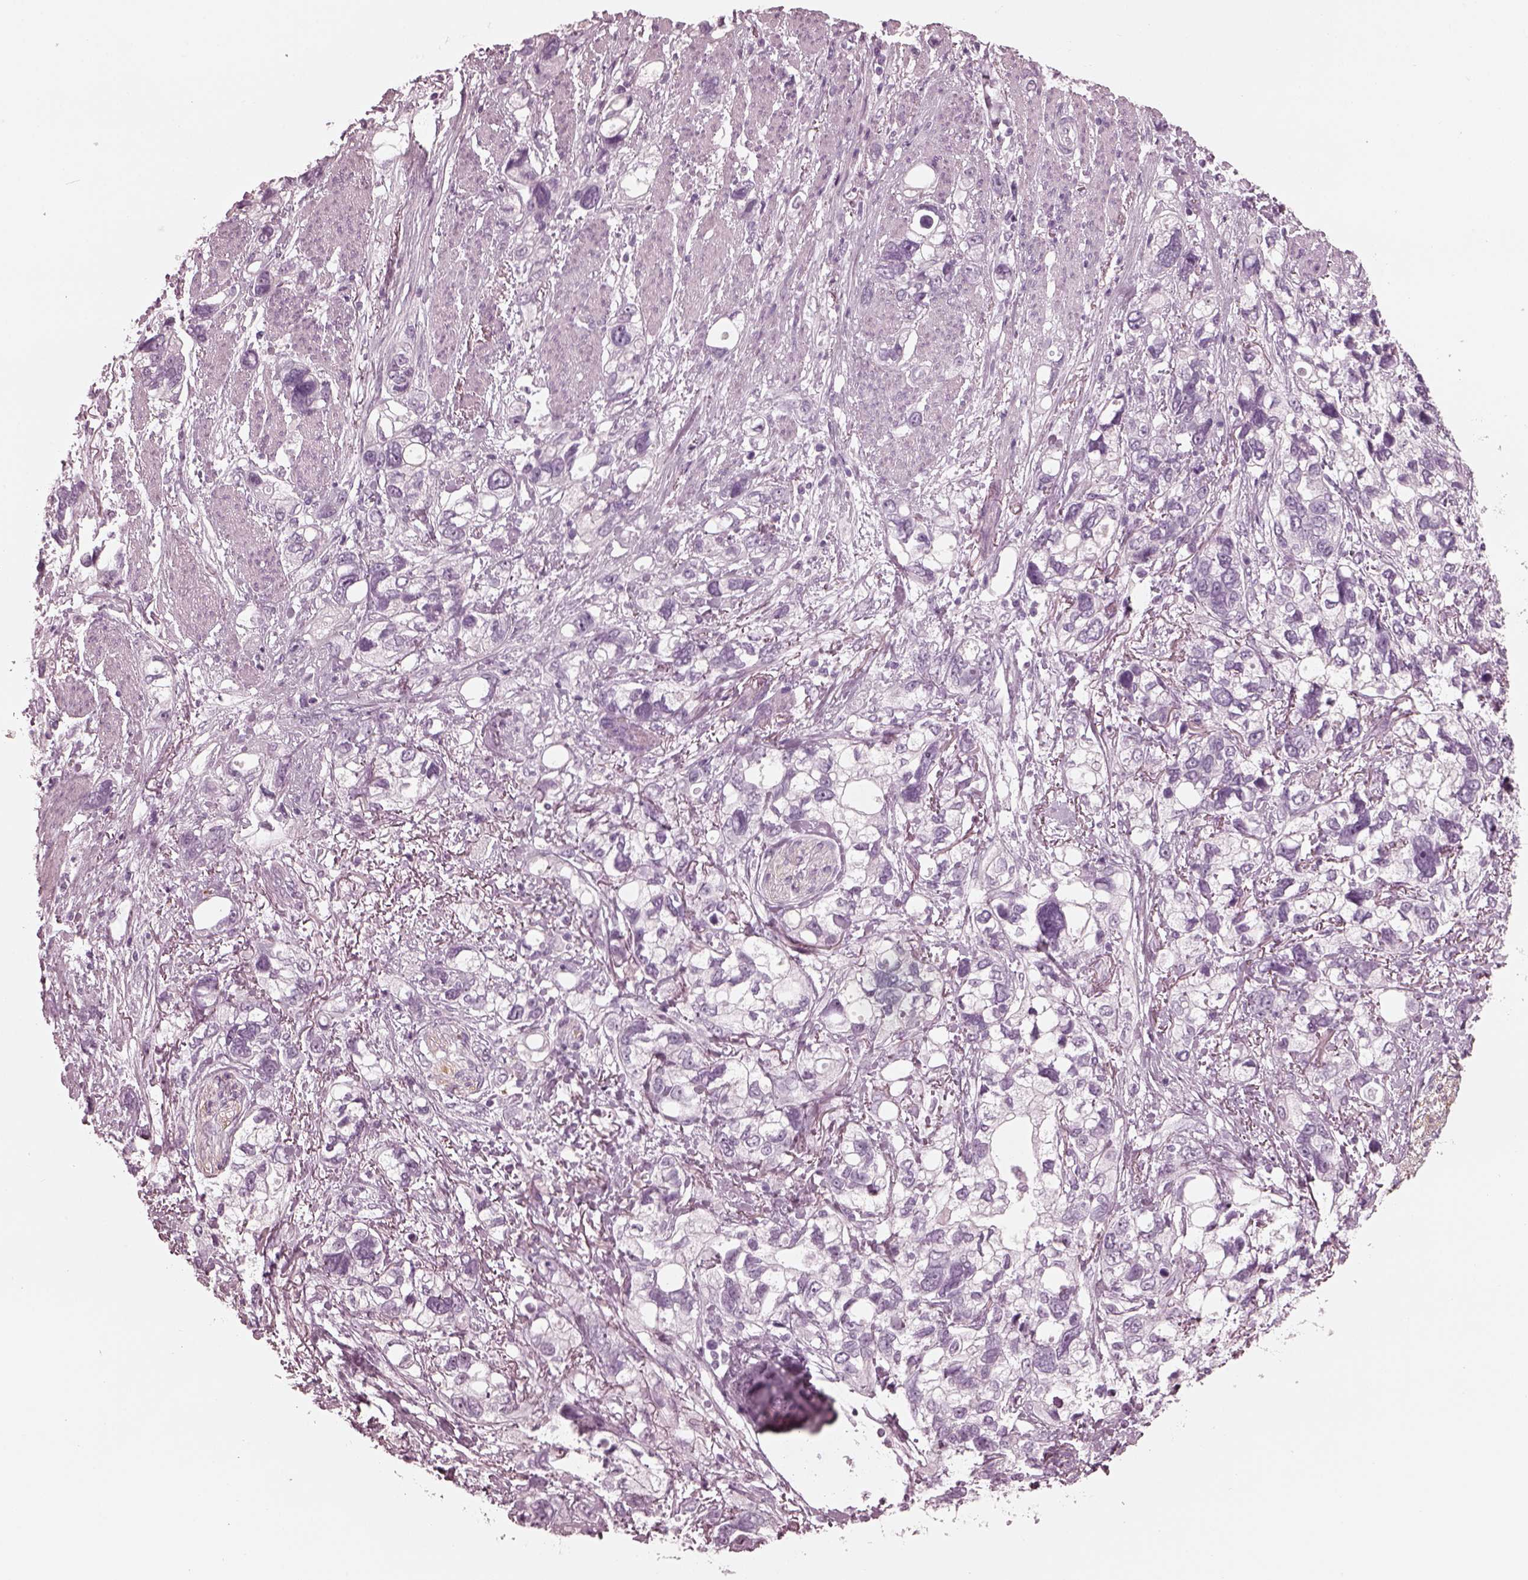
{"staining": {"intensity": "negative", "quantity": "none", "location": "none"}, "tissue": "stomach cancer", "cell_type": "Tumor cells", "image_type": "cancer", "snomed": [{"axis": "morphology", "description": "Adenocarcinoma, NOS"}, {"axis": "topography", "description": "Stomach, upper"}], "caption": "The immunohistochemistry micrograph has no significant positivity in tumor cells of stomach cancer (adenocarcinoma) tissue.", "gene": "GRM6", "patient": {"sex": "female", "age": 81}}